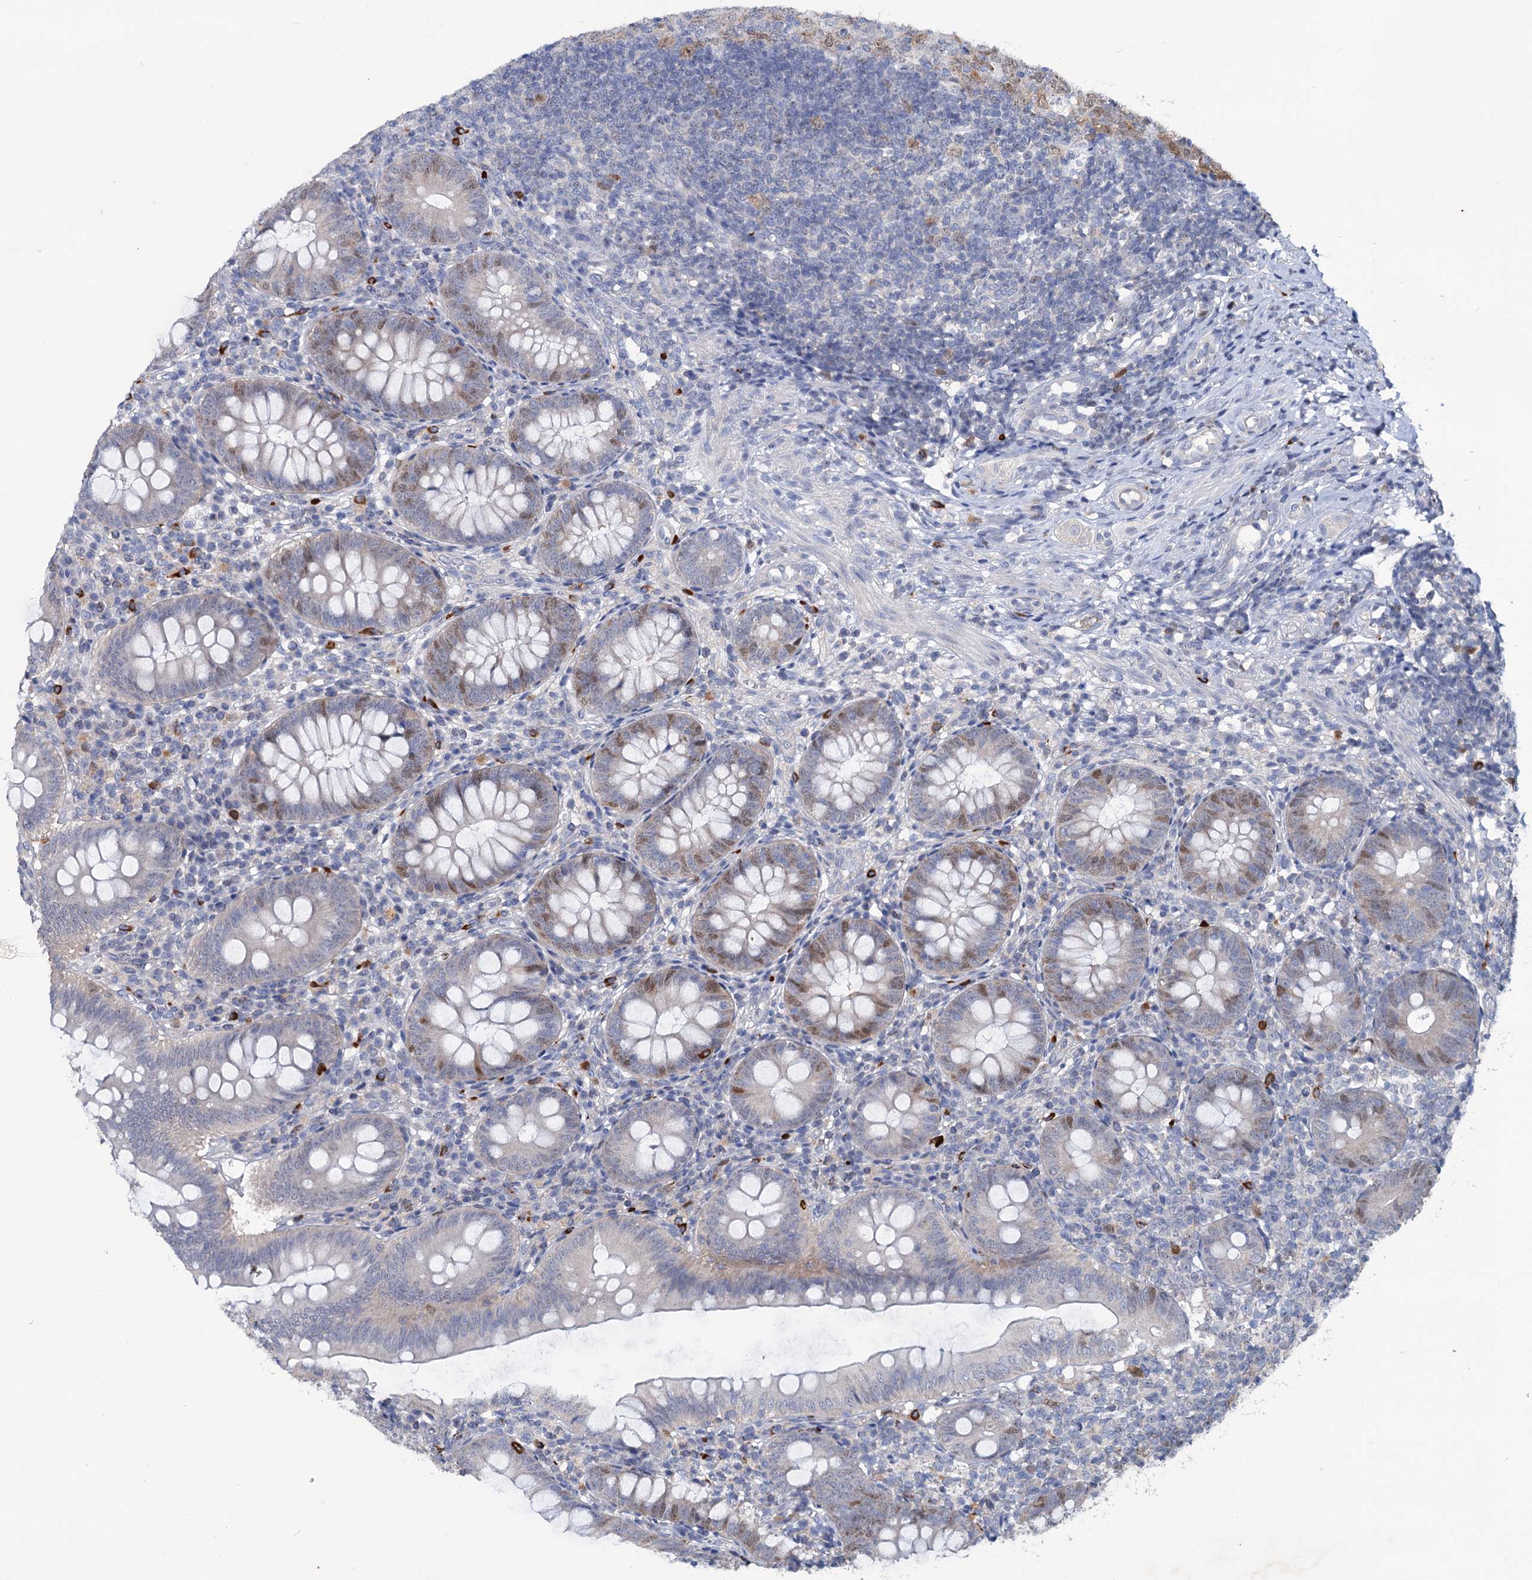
{"staining": {"intensity": "weak", "quantity": "<25%", "location": "cytoplasmic/membranous,nuclear"}, "tissue": "appendix", "cell_type": "Glandular cells", "image_type": "normal", "snomed": [{"axis": "morphology", "description": "Normal tissue, NOS"}, {"axis": "topography", "description": "Appendix"}], "caption": "DAB immunohistochemical staining of unremarkable appendix shows no significant expression in glandular cells.", "gene": "FAM111B", "patient": {"sex": "male", "age": 14}}